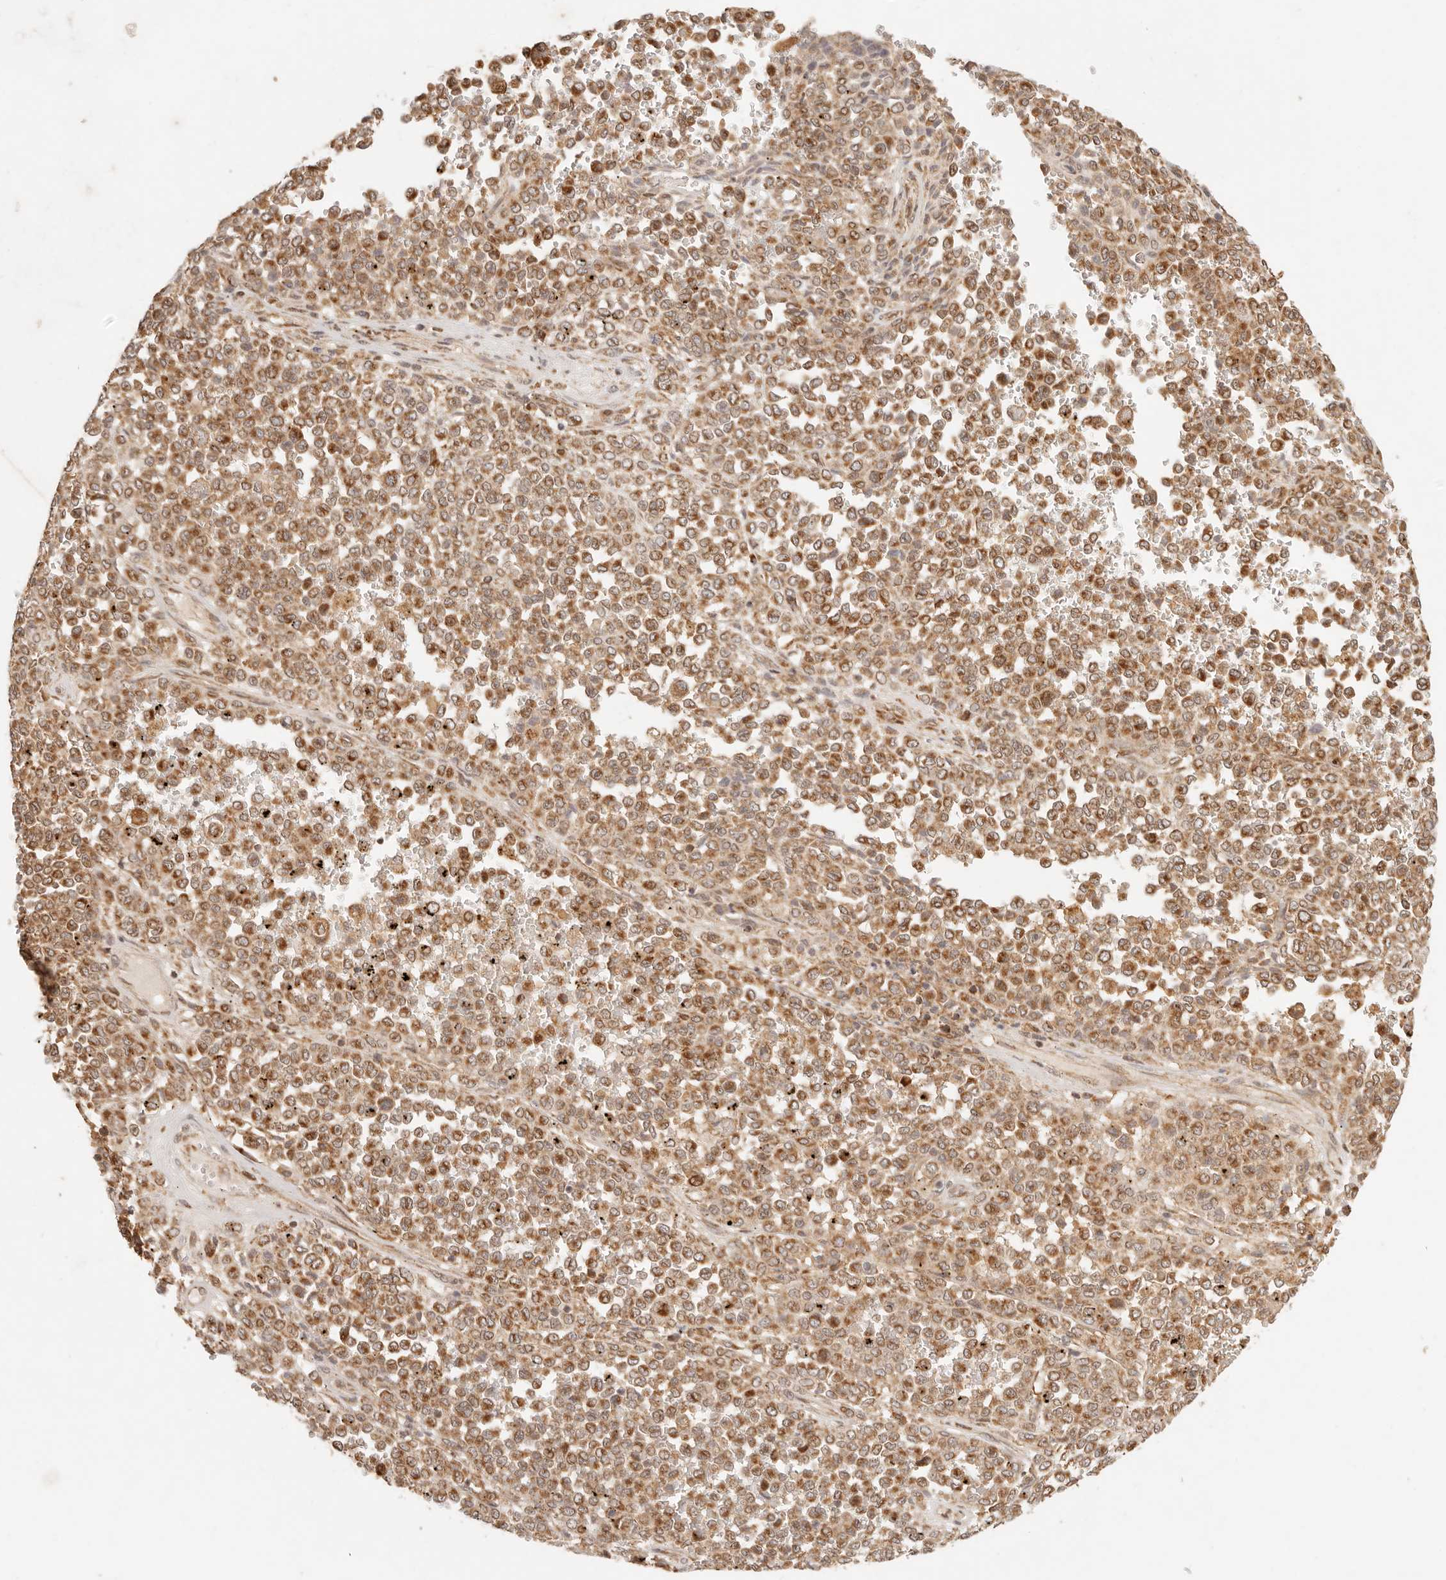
{"staining": {"intensity": "moderate", "quantity": ">75%", "location": "cytoplasmic/membranous"}, "tissue": "melanoma", "cell_type": "Tumor cells", "image_type": "cancer", "snomed": [{"axis": "morphology", "description": "Malignant melanoma, Metastatic site"}, {"axis": "topography", "description": "Pancreas"}], "caption": "Malignant melanoma (metastatic site) stained with DAB (3,3'-diaminobenzidine) immunohistochemistry reveals medium levels of moderate cytoplasmic/membranous staining in approximately >75% of tumor cells. Nuclei are stained in blue.", "gene": "TIMM17A", "patient": {"sex": "female", "age": 30}}